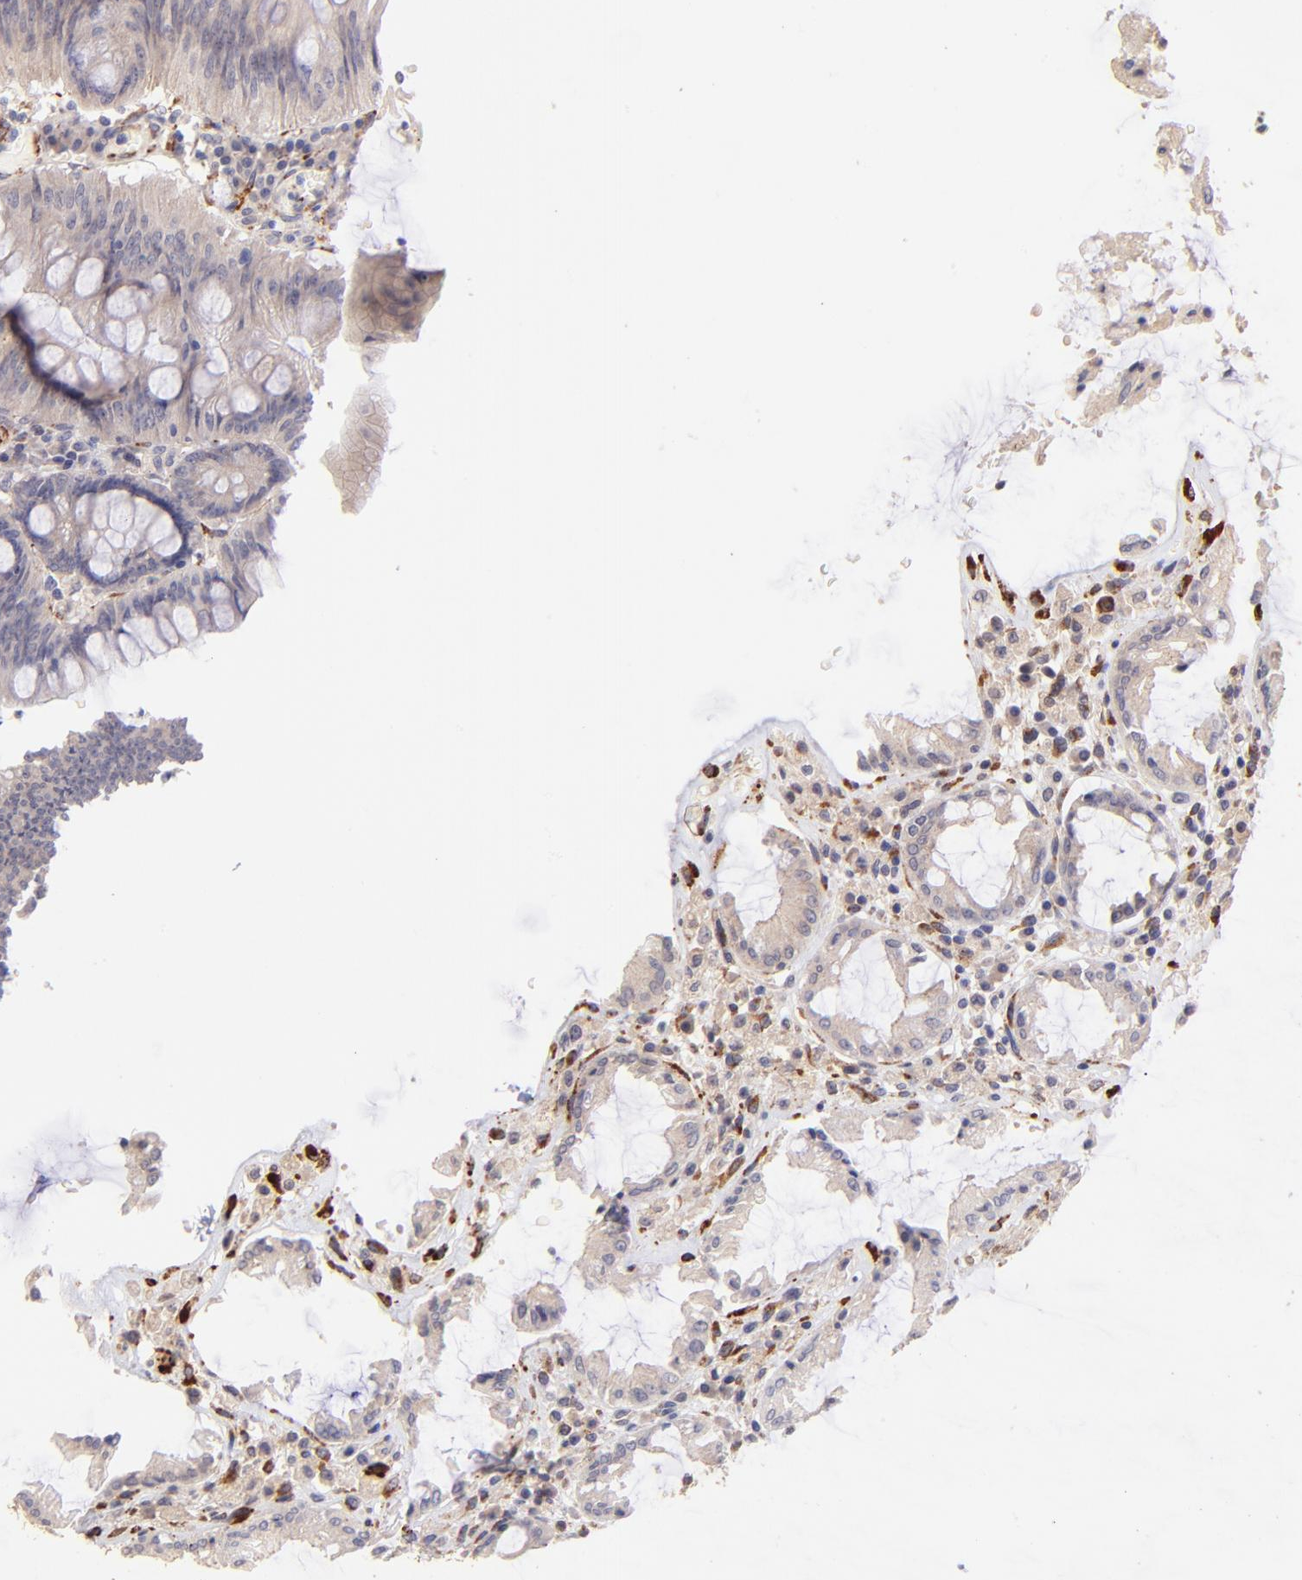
{"staining": {"intensity": "weak", "quantity": "25%-75%", "location": "cytoplasmic/membranous"}, "tissue": "rectum", "cell_type": "Glandular cells", "image_type": "normal", "snomed": [{"axis": "morphology", "description": "Normal tissue, NOS"}, {"axis": "topography", "description": "Rectum"}], "caption": "Protein staining of unremarkable rectum shows weak cytoplasmic/membranous staining in about 25%-75% of glandular cells. (DAB (3,3'-diaminobenzidine) IHC with brightfield microscopy, high magnification).", "gene": "SPARC", "patient": {"sex": "female", "age": 46}}